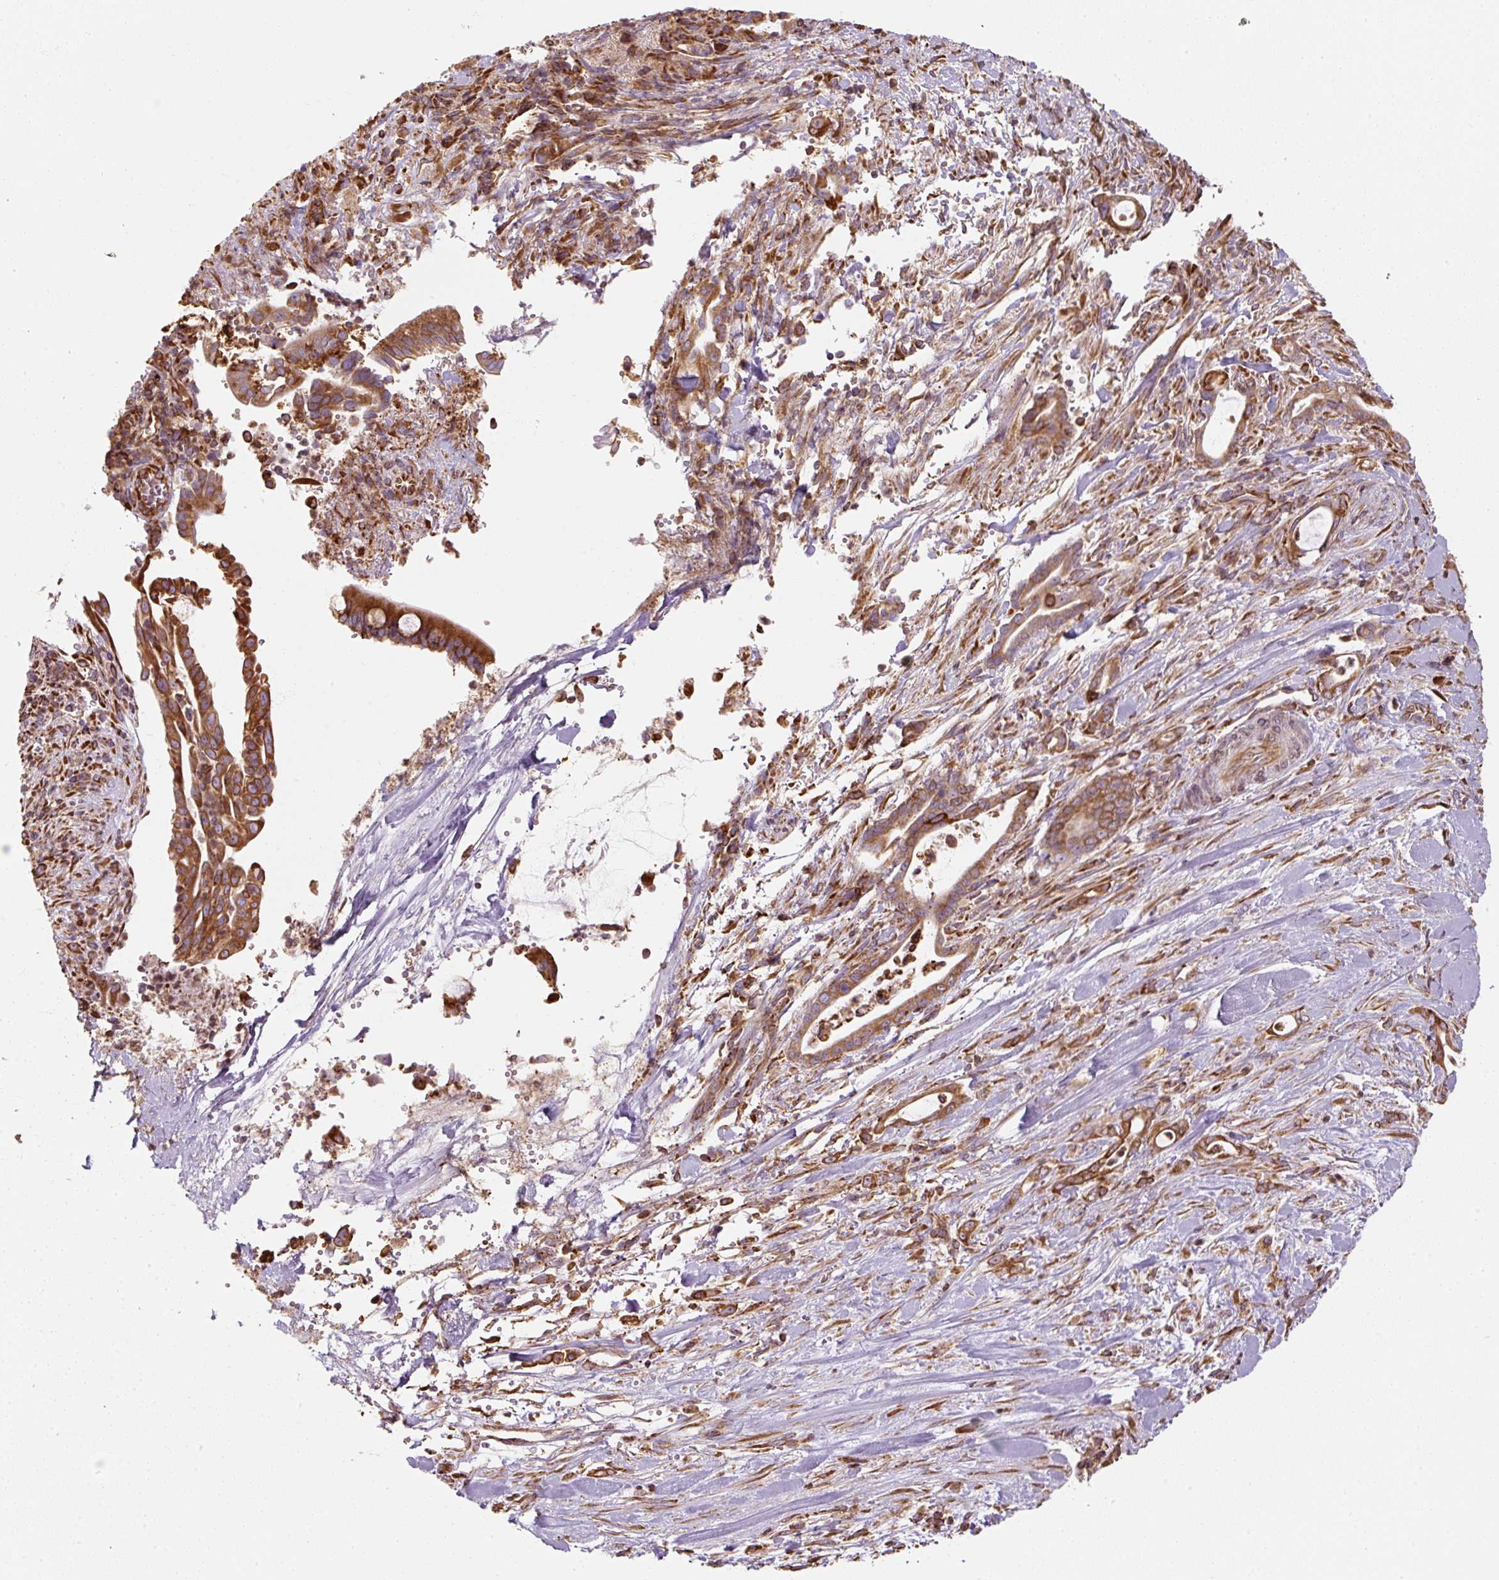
{"staining": {"intensity": "strong", "quantity": ">75%", "location": "cytoplasmic/membranous"}, "tissue": "pancreatic cancer", "cell_type": "Tumor cells", "image_type": "cancer", "snomed": [{"axis": "morphology", "description": "Normal tissue, NOS"}, {"axis": "morphology", "description": "Adenocarcinoma, NOS"}, {"axis": "topography", "description": "Pancreas"}], "caption": "Immunohistochemical staining of pancreatic adenocarcinoma exhibits high levels of strong cytoplasmic/membranous positivity in about >75% of tumor cells. The protein is stained brown, and the nuclei are stained in blue (DAB (3,3'-diaminobenzidine) IHC with brightfield microscopy, high magnification).", "gene": "PRKCSH", "patient": {"sex": "female", "age": 55}}